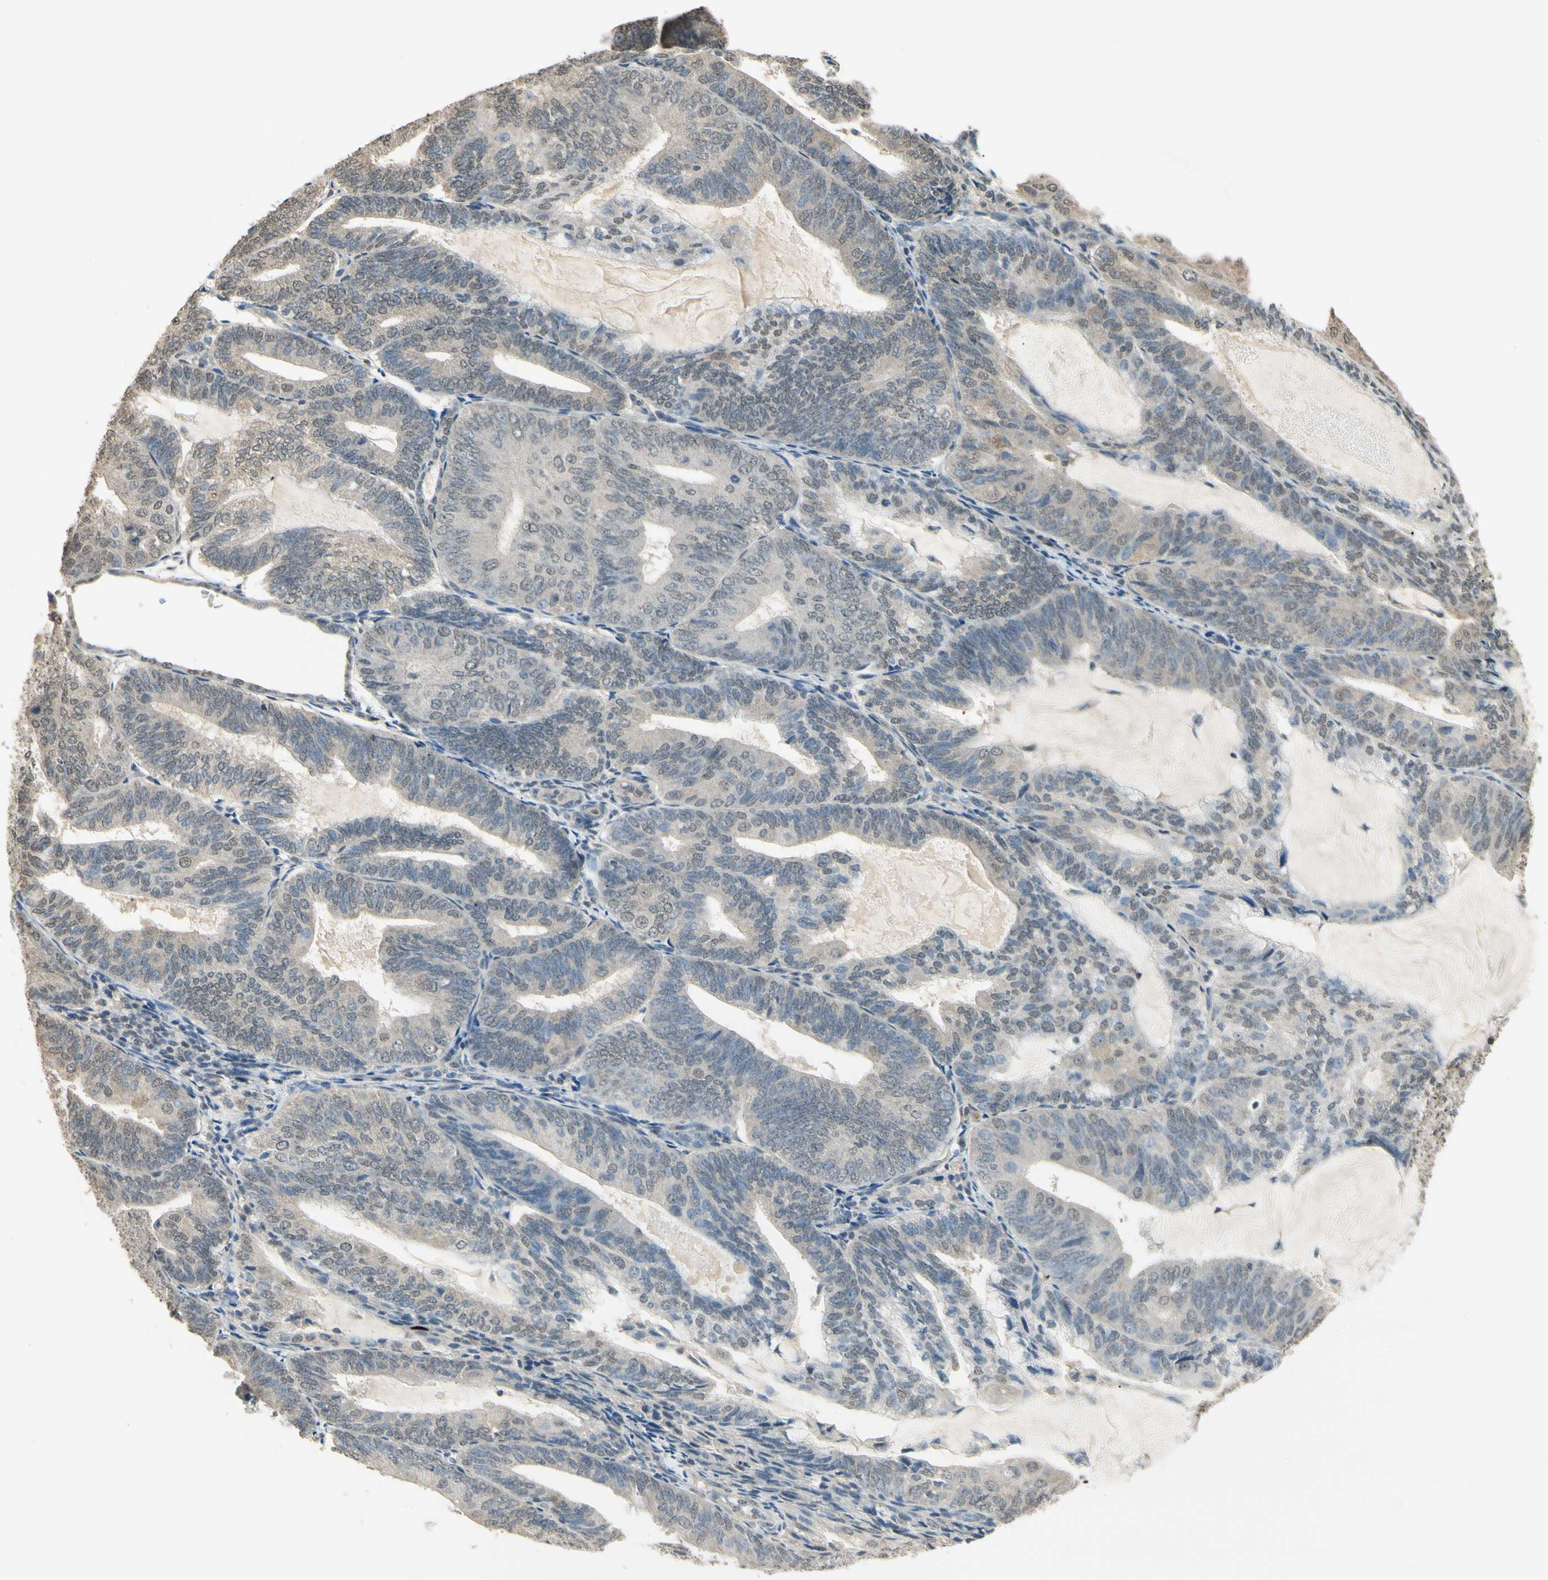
{"staining": {"intensity": "weak", "quantity": "25%-75%", "location": "cytoplasmic/membranous"}, "tissue": "endometrial cancer", "cell_type": "Tumor cells", "image_type": "cancer", "snomed": [{"axis": "morphology", "description": "Adenocarcinoma, NOS"}, {"axis": "topography", "description": "Endometrium"}], "caption": "This is an image of immunohistochemistry staining of adenocarcinoma (endometrial), which shows weak expression in the cytoplasmic/membranous of tumor cells.", "gene": "SGCA", "patient": {"sex": "female", "age": 81}}